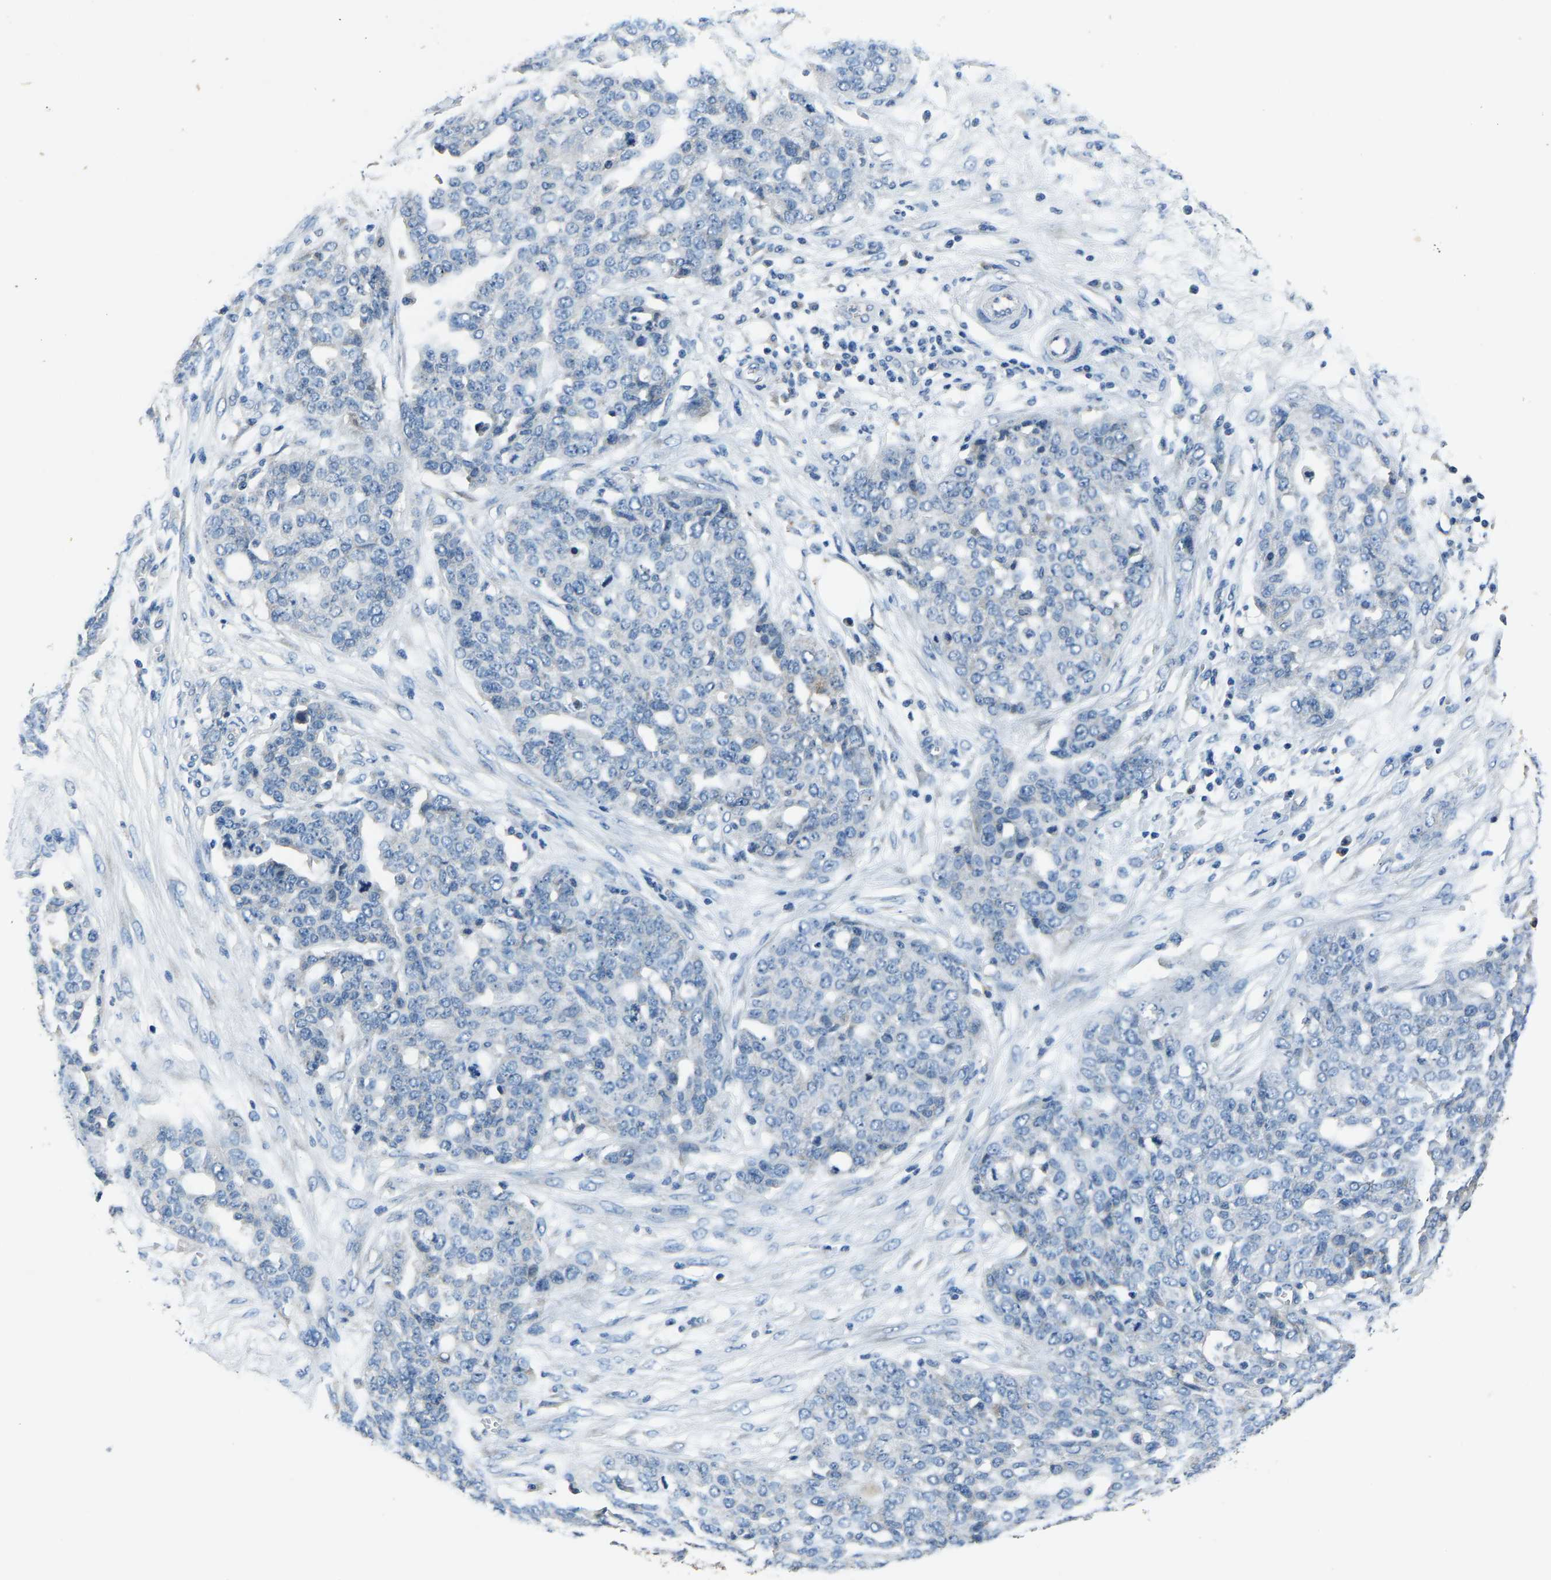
{"staining": {"intensity": "negative", "quantity": "none", "location": "none"}, "tissue": "ovarian cancer", "cell_type": "Tumor cells", "image_type": "cancer", "snomed": [{"axis": "morphology", "description": "Cystadenocarcinoma, serous, NOS"}, {"axis": "topography", "description": "Soft tissue"}, {"axis": "topography", "description": "Ovary"}], "caption": "Immunohistochemical staining of serous cystadenocarcinoma (ovarian) demonstrates no significant staining in tumor cells.", "gene": "ADAM2", "patient": {"sex": "female", "age": 57}}